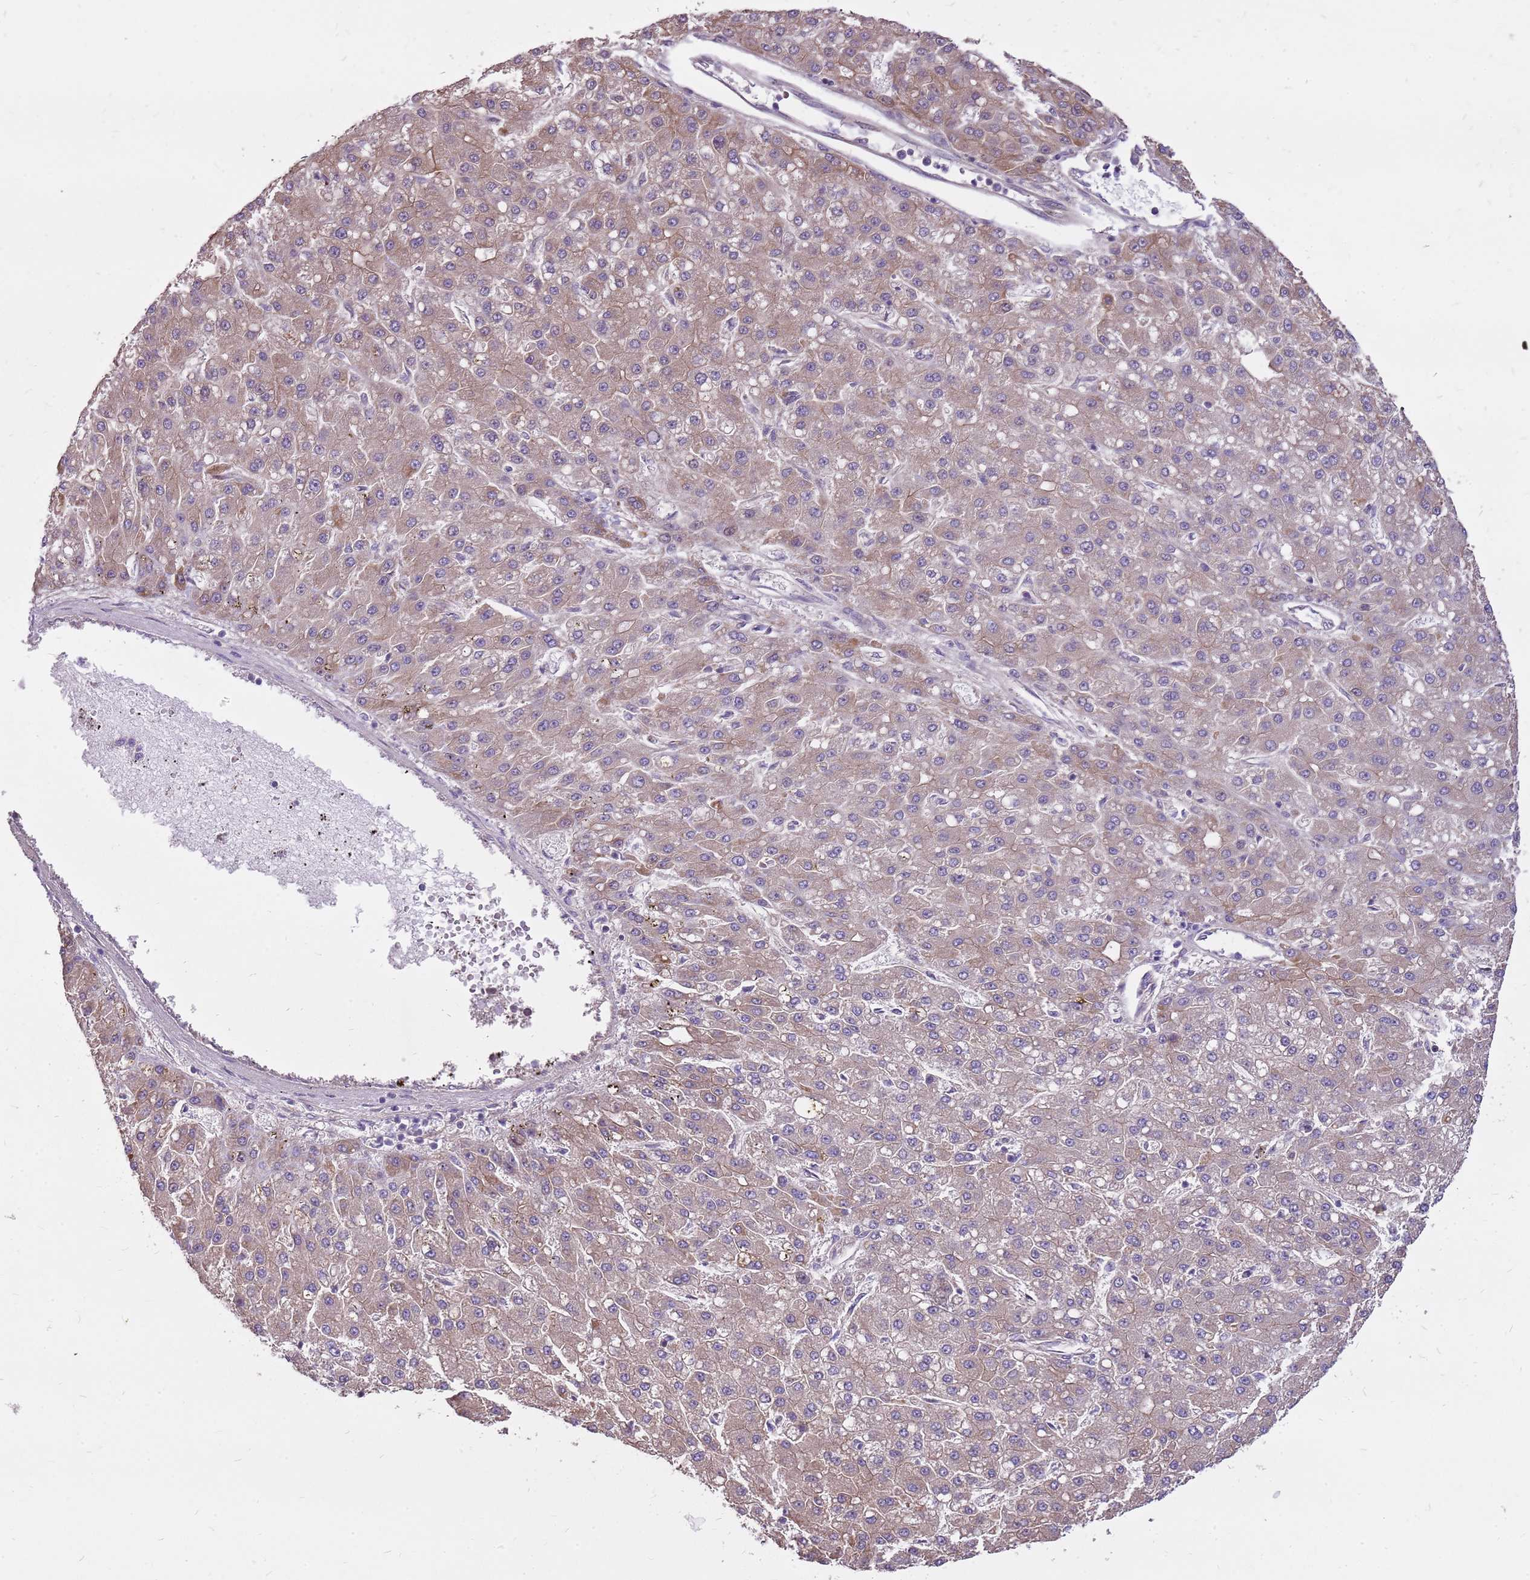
{"staining": {"intensity": "moderate", "quantity": ">75%", "location": "cytoplasmic/membranous"}, "tissue": "liver cancer", "cell_type": "Tumor cells", "image_type": "cancer", "snomed": [{"axis": "morphology", "description": "Carcinoma, Hepatocellular, NOS"}, {"axis": "topography", "description": "Liver"}], "caption": "A brown stain labels moderate cytoplasmic/membranous expression of a protein in human liver cancer tumor cells.", "gene": "WASHC4", "patient": {"sex": "male", "age": 67}}